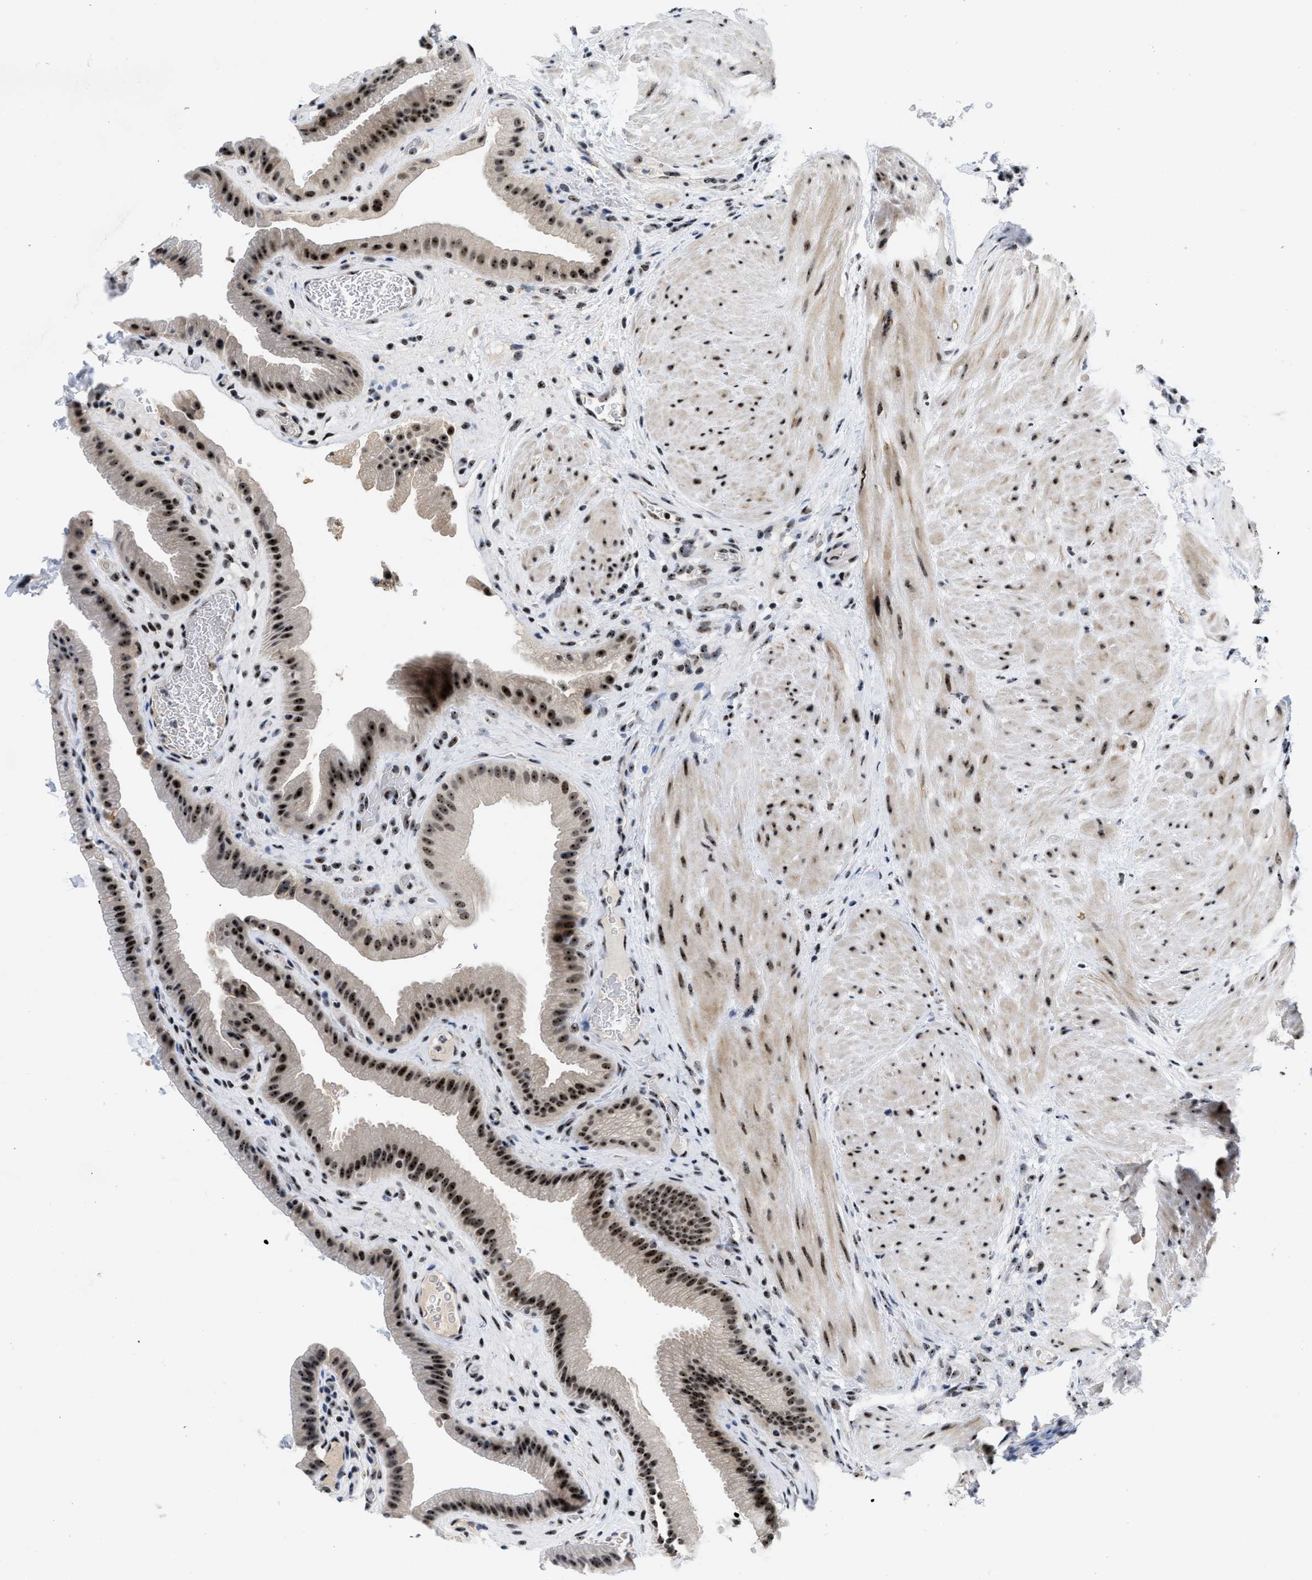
{"staining": {"intensity": "strong", "quantity": ">75%", "location": "nuclear"}, "tissue": "gallbladder", "cell_type": "Glandular cells", "image_type": "normal", "snomed": [{"axis": "morphology", "description": "Normal tissue, NOS"}, {"axis": "topography", "description": "Gallbladder"}], "caption": "This photomicrograph shows unremarkable gallbladder stained with immunohistochemistry (IHC) to label a protein in brown. The nuclear of glandular cells show strong positivity for the protein. Nuclei are counter-stained blue.", "gene": "NOP58", "patient": {"sex": "male", "age": 49}}